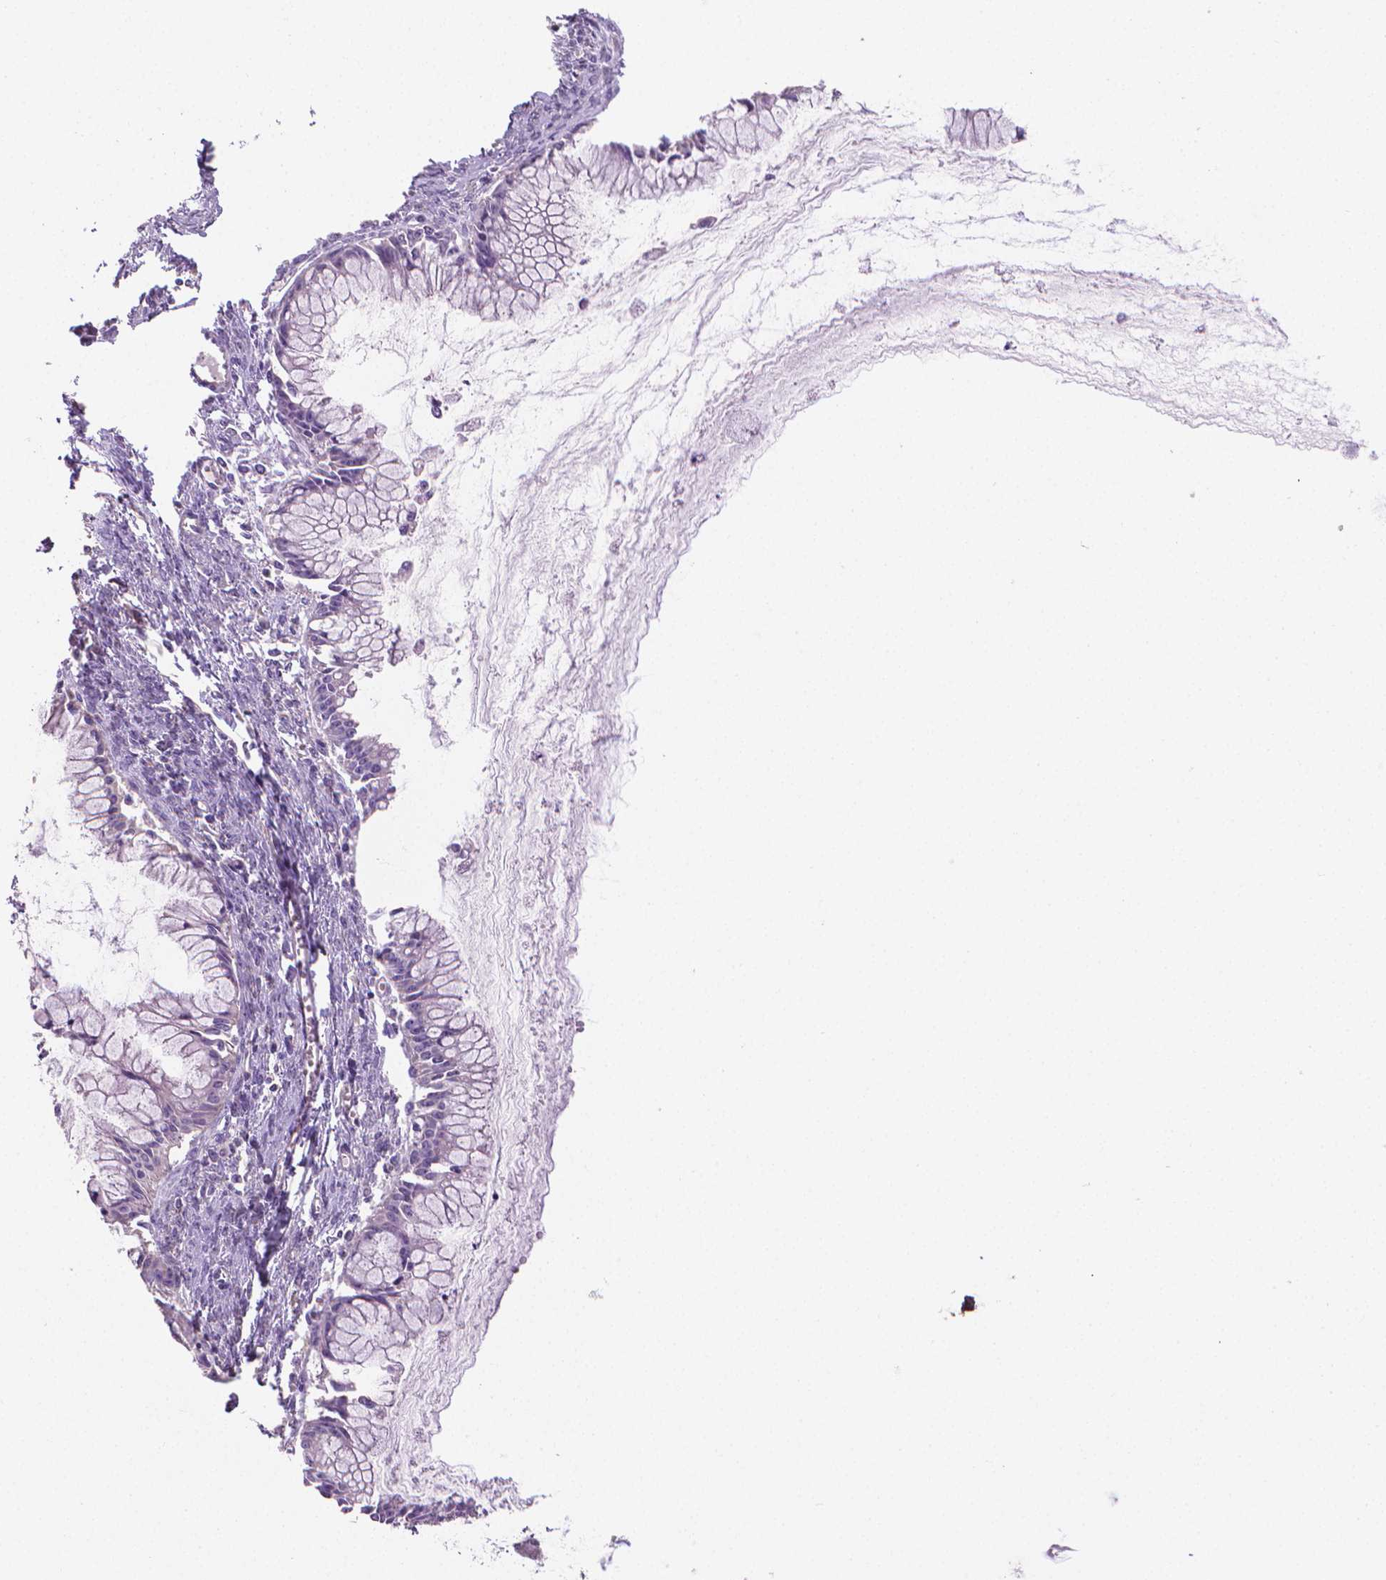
{"staining": {"intensity": "negative", "quantity": "none", "location": "none"}, "tissue": "ovarian cancer", "cell_type": "Tumor cells", "image_type": "cancer", "snomed": [{"axis": "morphology", "description": "Cystadenocarcinoma, mucinous, NOS"}, {"axis": "topography", "description": "Ovary"}], "caption": "IHC photomicrograph of human mucinous cystadenocarcinoma (ovarian) stained for a protein (brown), which shows no positivity in tumor cells.", "gene": "CLXN", "patient": {"sex": "female", "age": 41}}